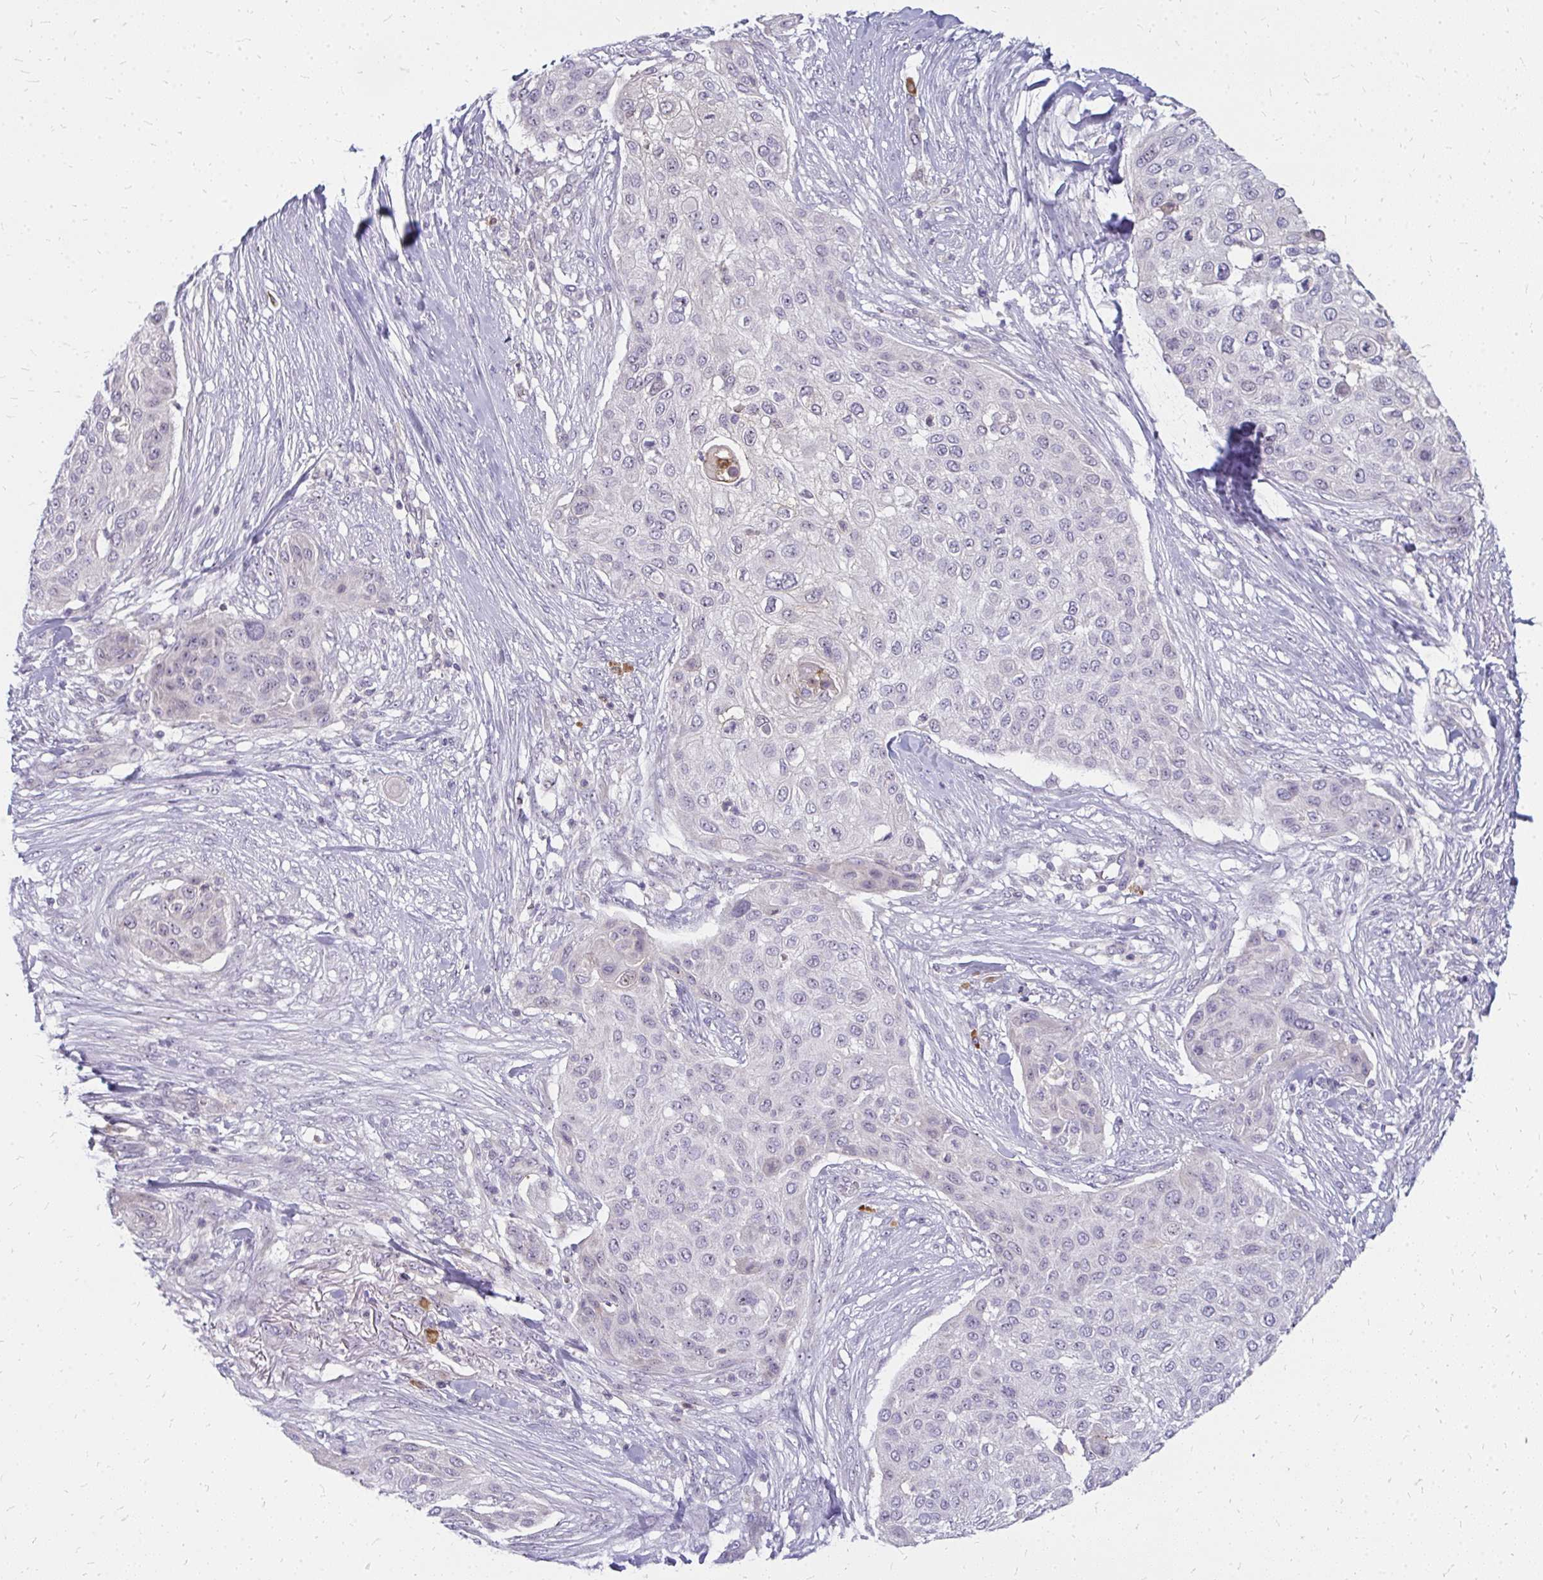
{"staining": {"intensity": "negative", "quantity": "none", "location": "none"}, "tissue": "skin cancer", "cell_type": "Tumor cells", "image_type": "cancer", "snomed": [{"axis": "morphology", "description": "Squamous cell carcinoma, NOS"}, {"axis": "topography", "description": "Skin"}], "caption": "Tumor cells show no significant staining in squamous cell carcinoma (skin).", "gene": "FAM9A", "patient": {"sex": "female", "age": 87}}